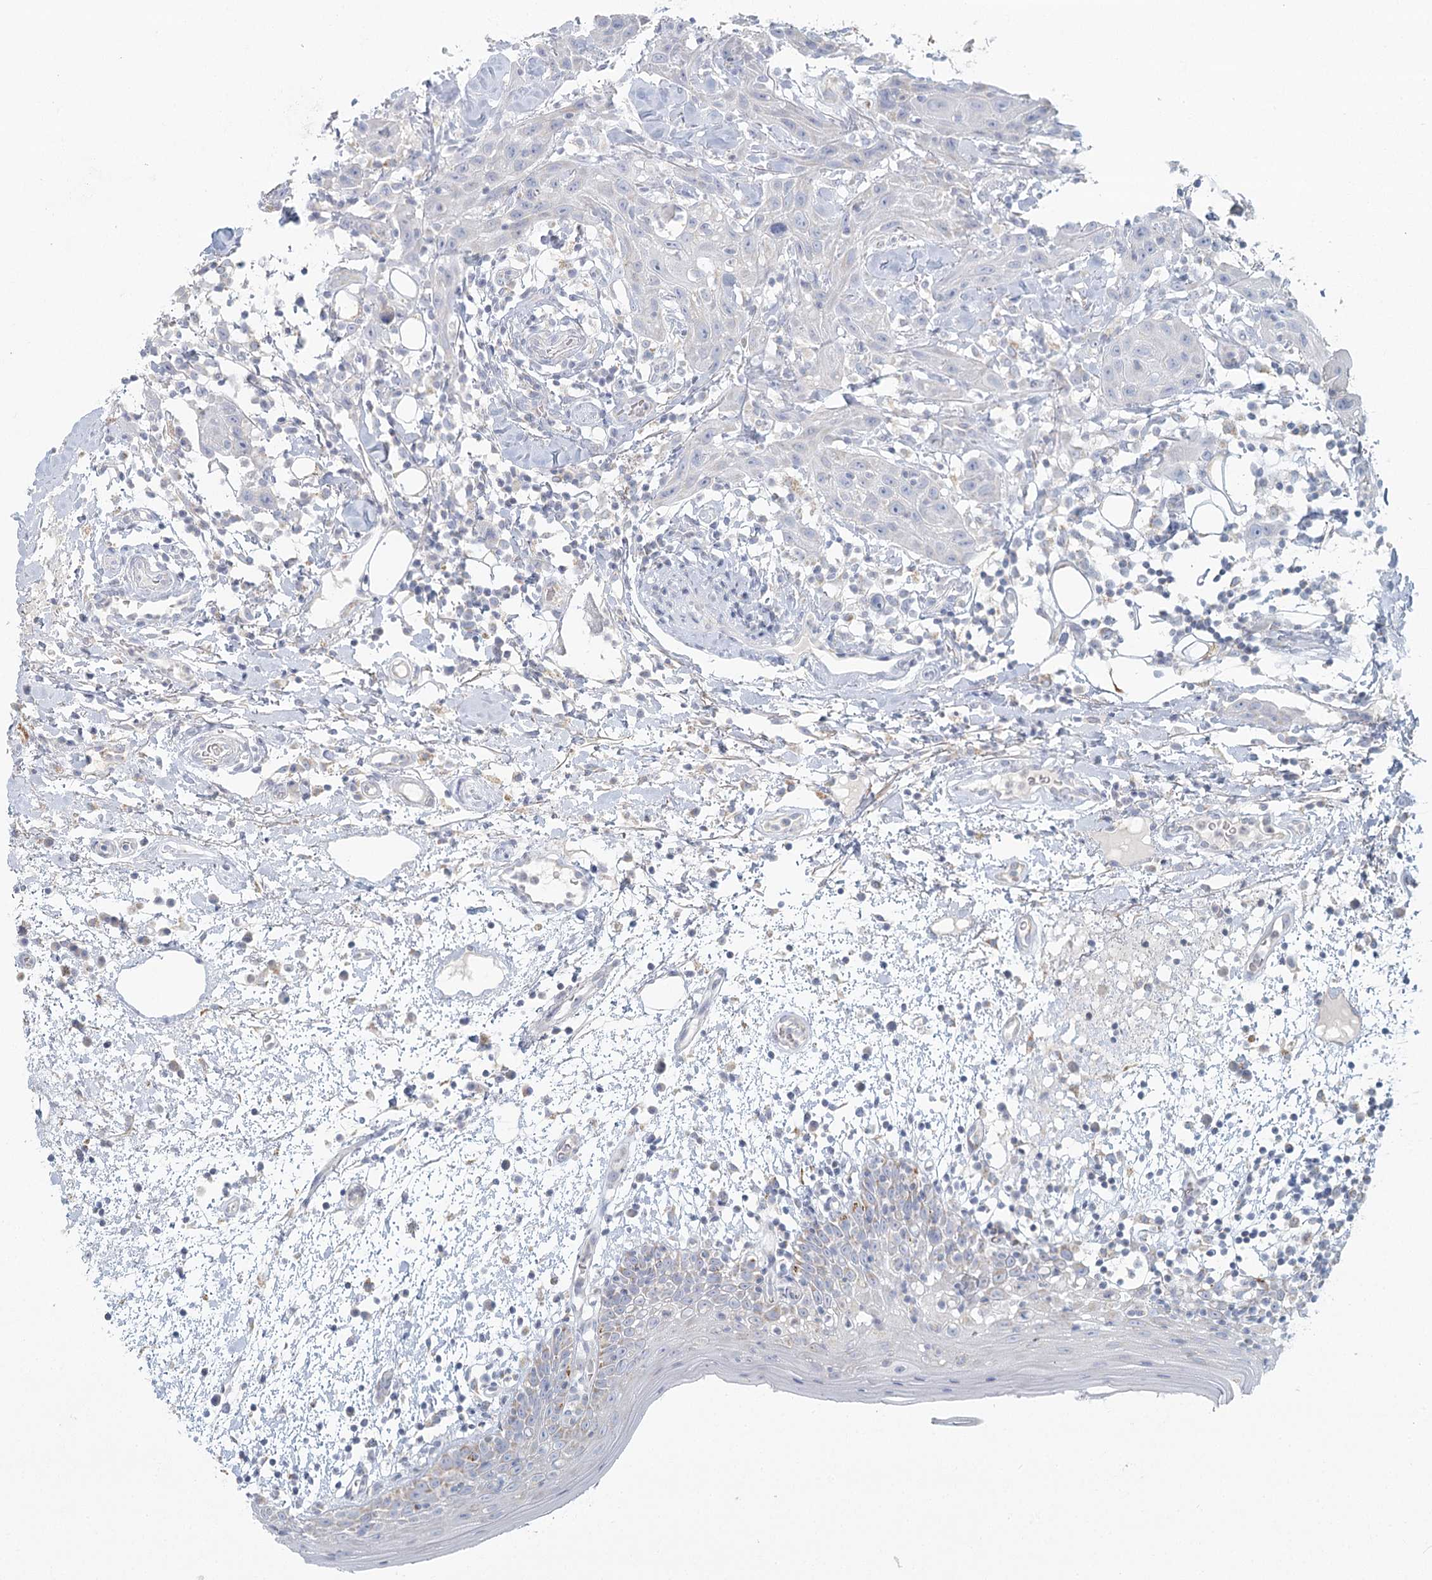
{"staining": {"intensity": "weak", "quantity": "<25%", "location": "cytoplasmic/membranous"}, "tissue": "oral mucosa", "cell_type": "Squamous epithelial cells", "image_type": "normal", "snomed": [{"axis": "morphology", "description": "Normal tissue, NOS"}, {"axis": "morphology", "description": "Squamous cell carcinoma, NOS"}, {"axis": "topography", "description": "Skeletal muscle"}, {"axis": "topography", "description": "Oral tissue"}], "caption": "IHC of normal human oral mucosa exhibits no expression in squamous epithelial cells. Nuclei are stained in blue.", "gene": "BPHL", "patient": {"sex": "male", "age": 71}}